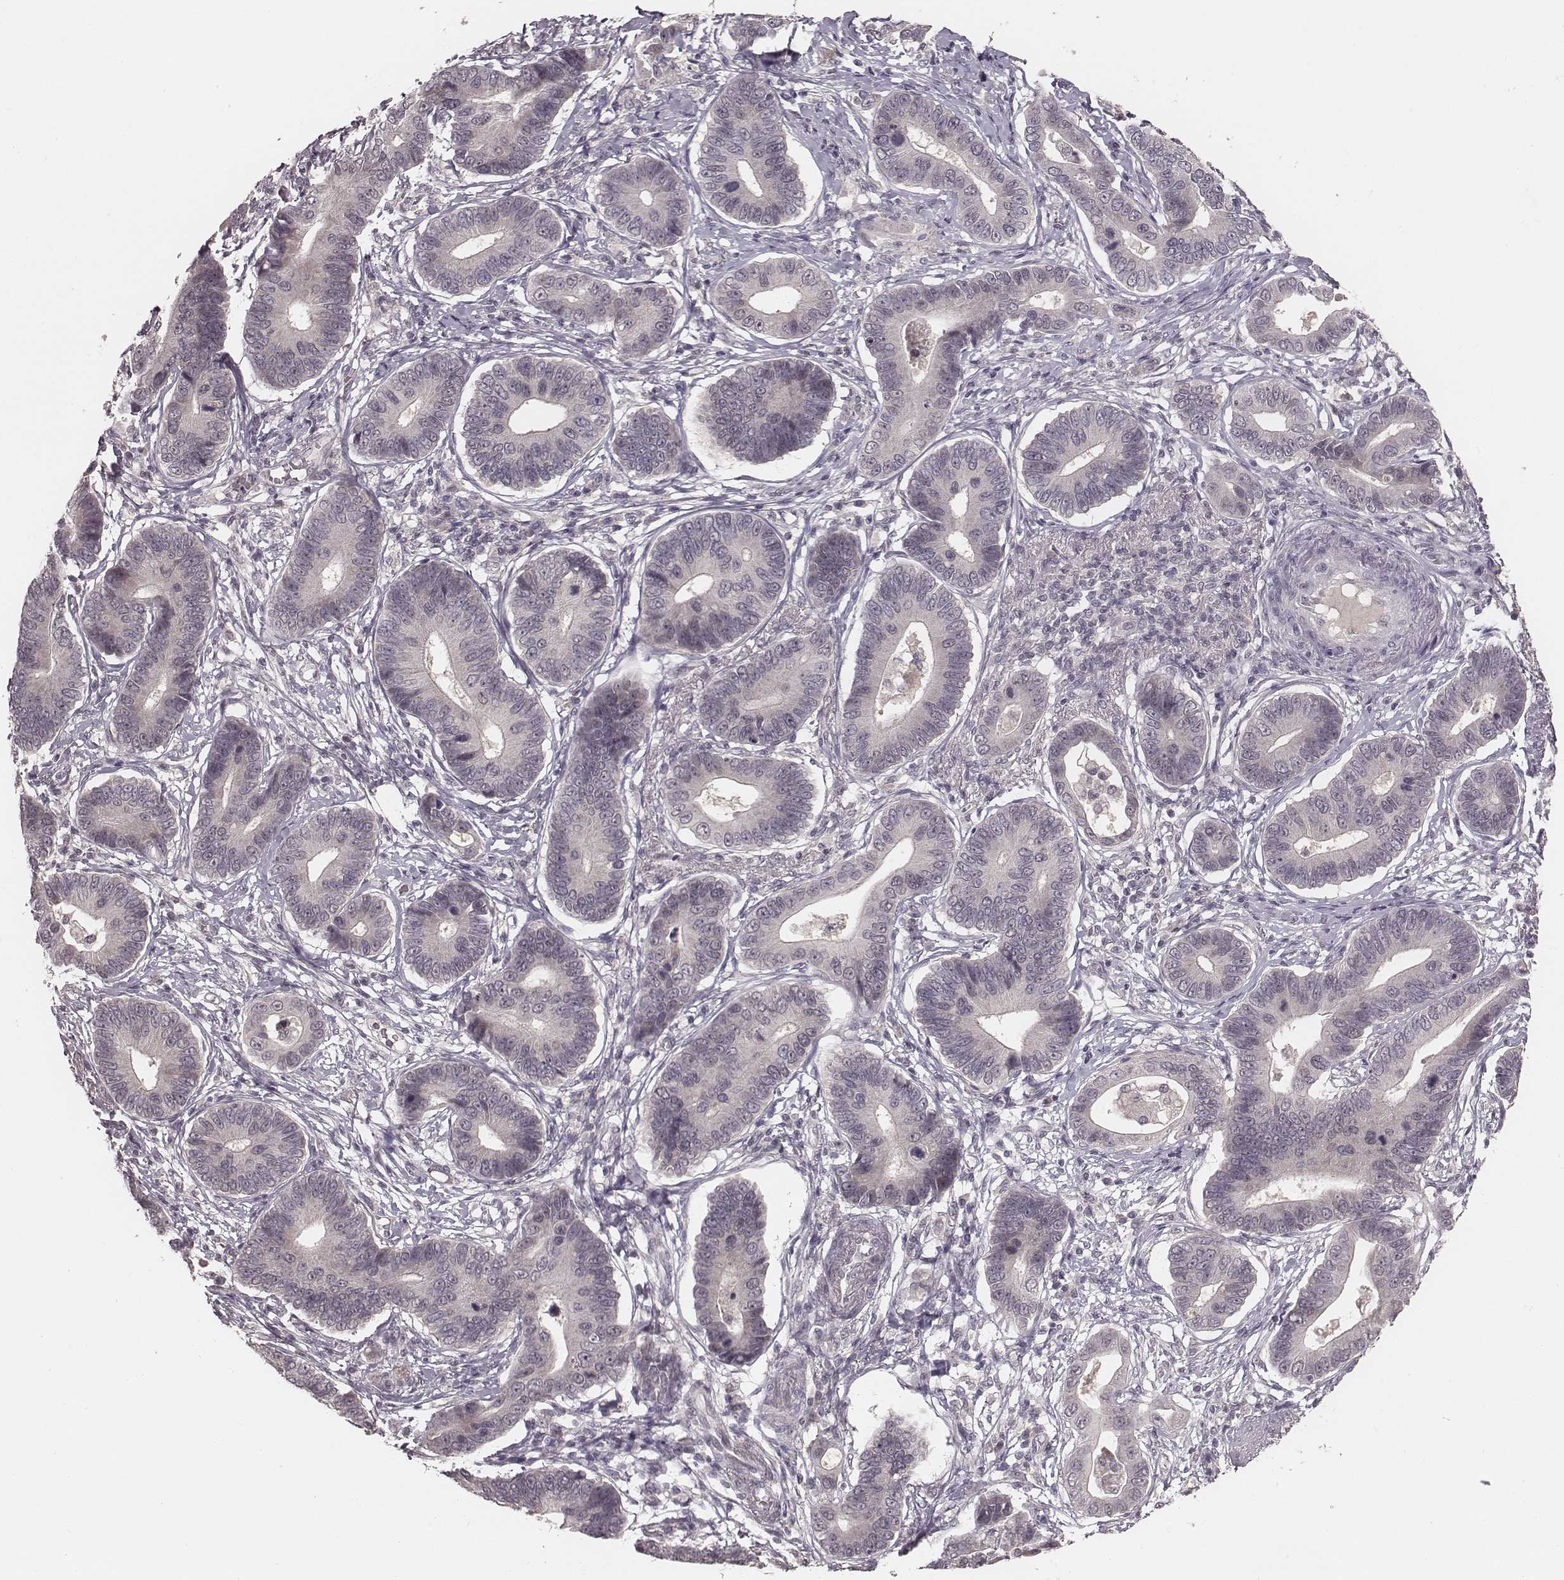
{"staining": {"intensity": "negative", "quantity": "none", "location": "none"}, "tissue": "stomach cancer", "cell_type": "Tumor cells", "image_type": "cancer", "snomed": [{"axis": "morphology", "description": "Adenocarcinoma, NOS"}, {"axis": "topography", "description": "Stomach"}], "caption": "There is no significant positivity in tumor cells of stomach cancer.", "gene": "LY6K", "patient": {"sex": "male", "age": 84}}